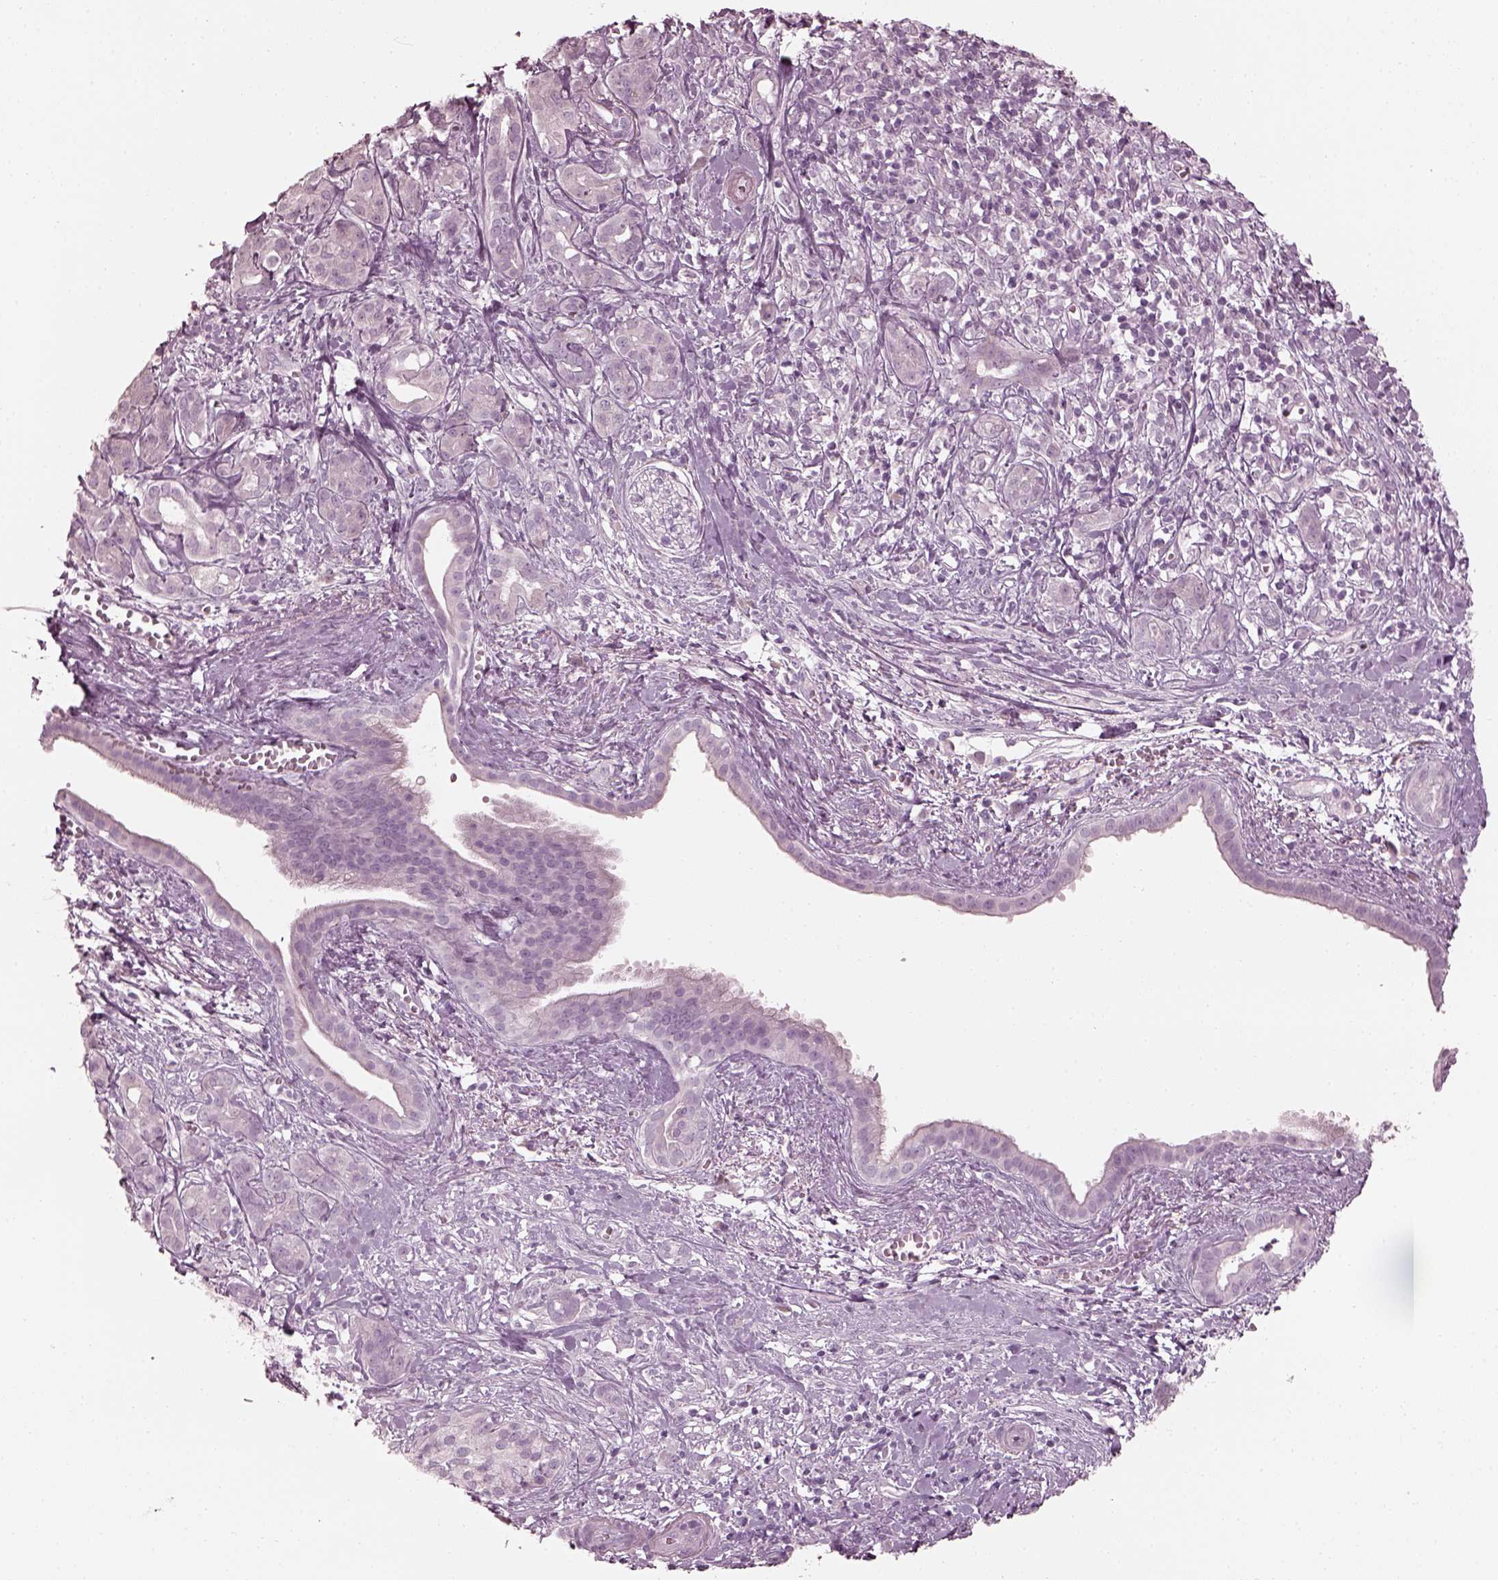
{"staining": {"intensity": "negative", "quantity": "none", "location": "none"}, "tissue": "pancreatic cancer", "cell_type": "Tumor cells", "image_type": "cancer", "snomed": [{"axis": "morphology", "description": "Adenocarcinoma, NOS"}, {"axis": "topography", "description": "Pancreas"}], "caption": "Image shows no protein staining in tumor cells of pancreatic cancer (adenocarcinoma) tissue. (Brightfield microscopy of DAB (3,3'-diaminobenzidine) immunohistochemistry at high magnification).", "gene": "SAXO2", "patient": {"sex": "male", "age": 61}}